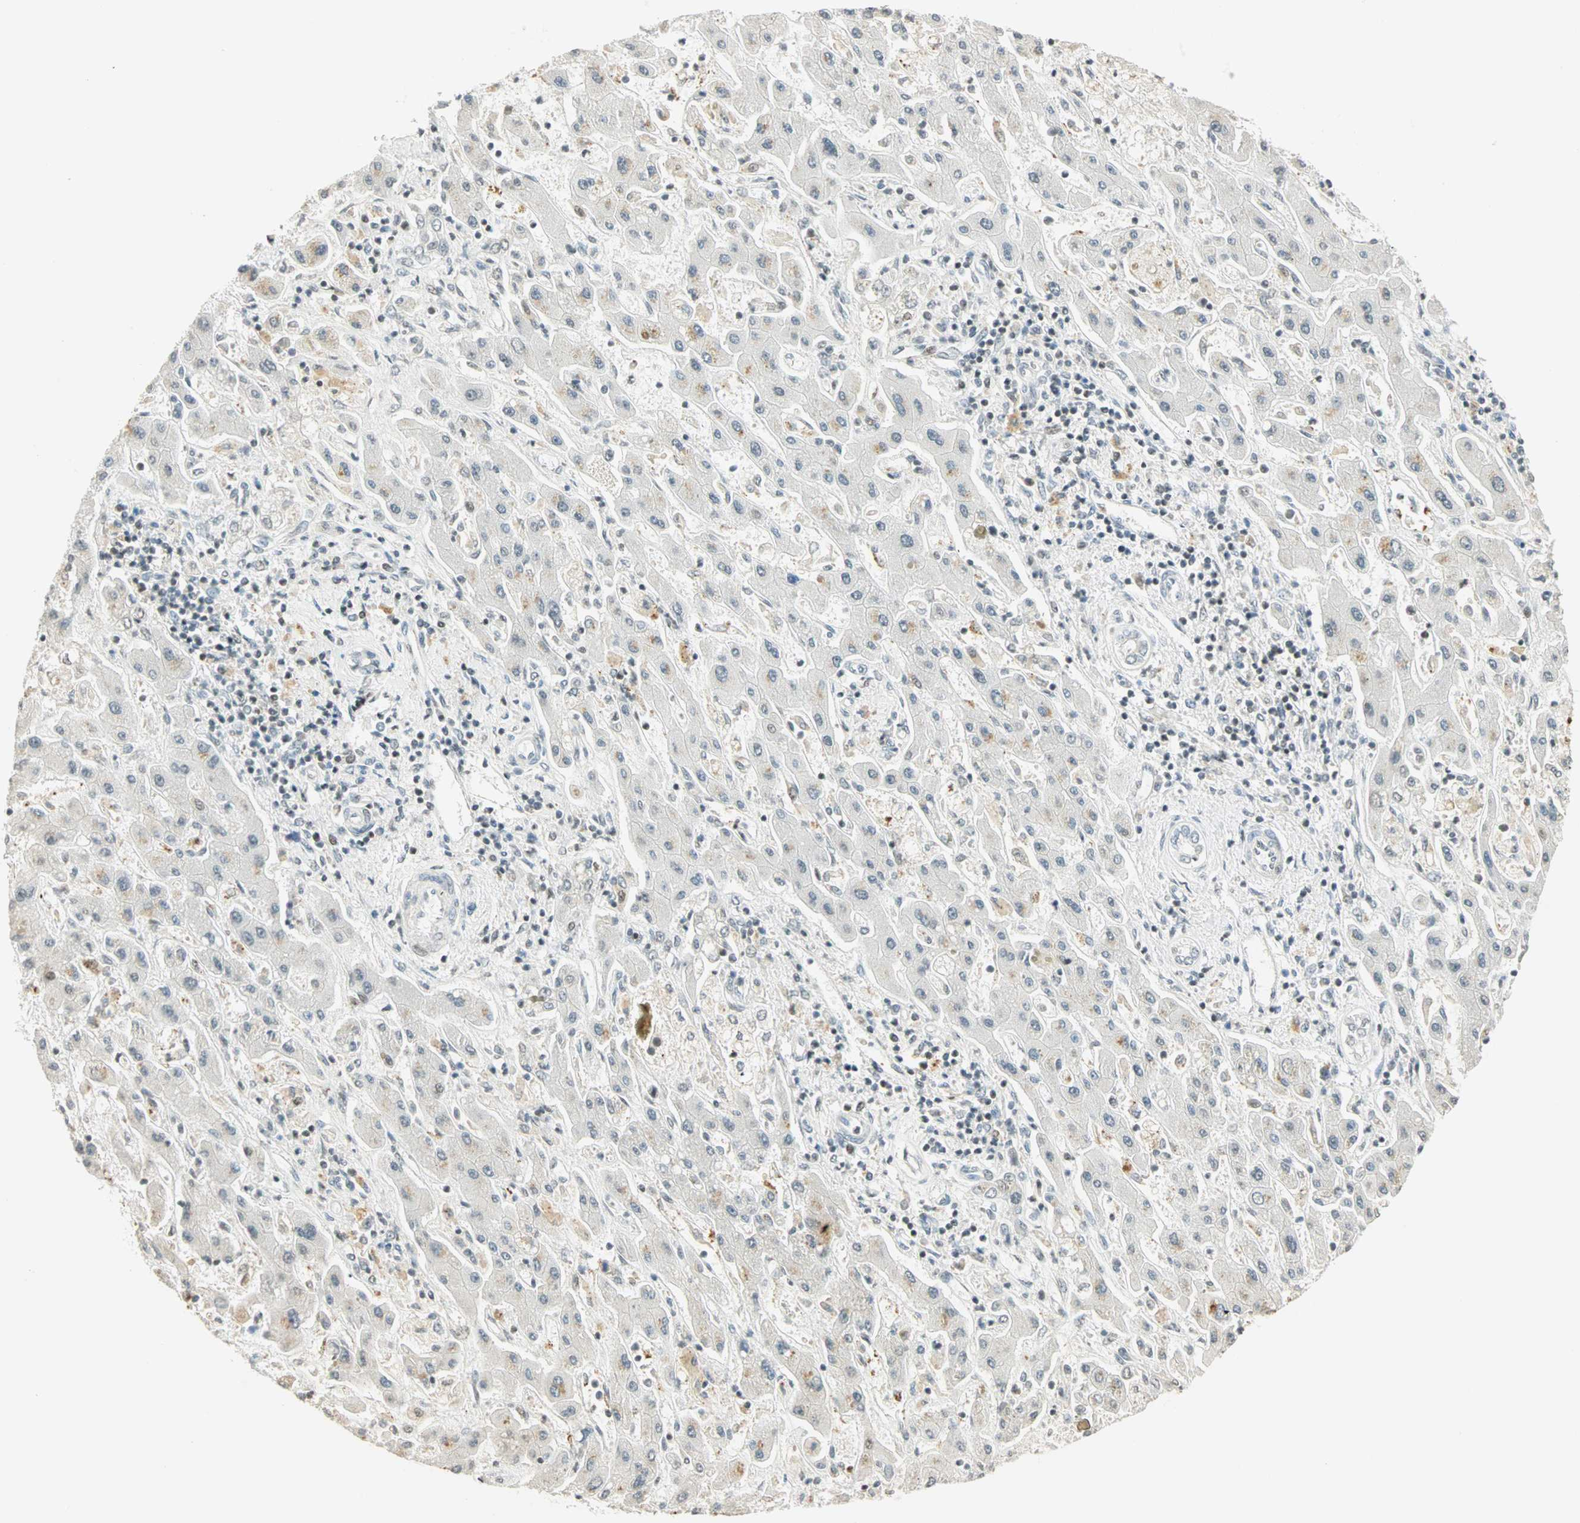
{"staining": {"intensity": "weak", "quantity": "<25%", "location": "nuclear"}, "tissue": "liver cancer", "cell_type": "Tumor cells", "image_type": "cancer", "snomed": [{"axis": "morphology", "description": "Cholangiocarcinoma"}, {"axis": "topography", "description": "Liver"}], "caption": "This is a micrograph of IHC staining of cholangiocarcinoma (liver), which shows no expression in tumor cells.", "gene": "SMAD3", "patient": {"sex": "male", "age": 50}}